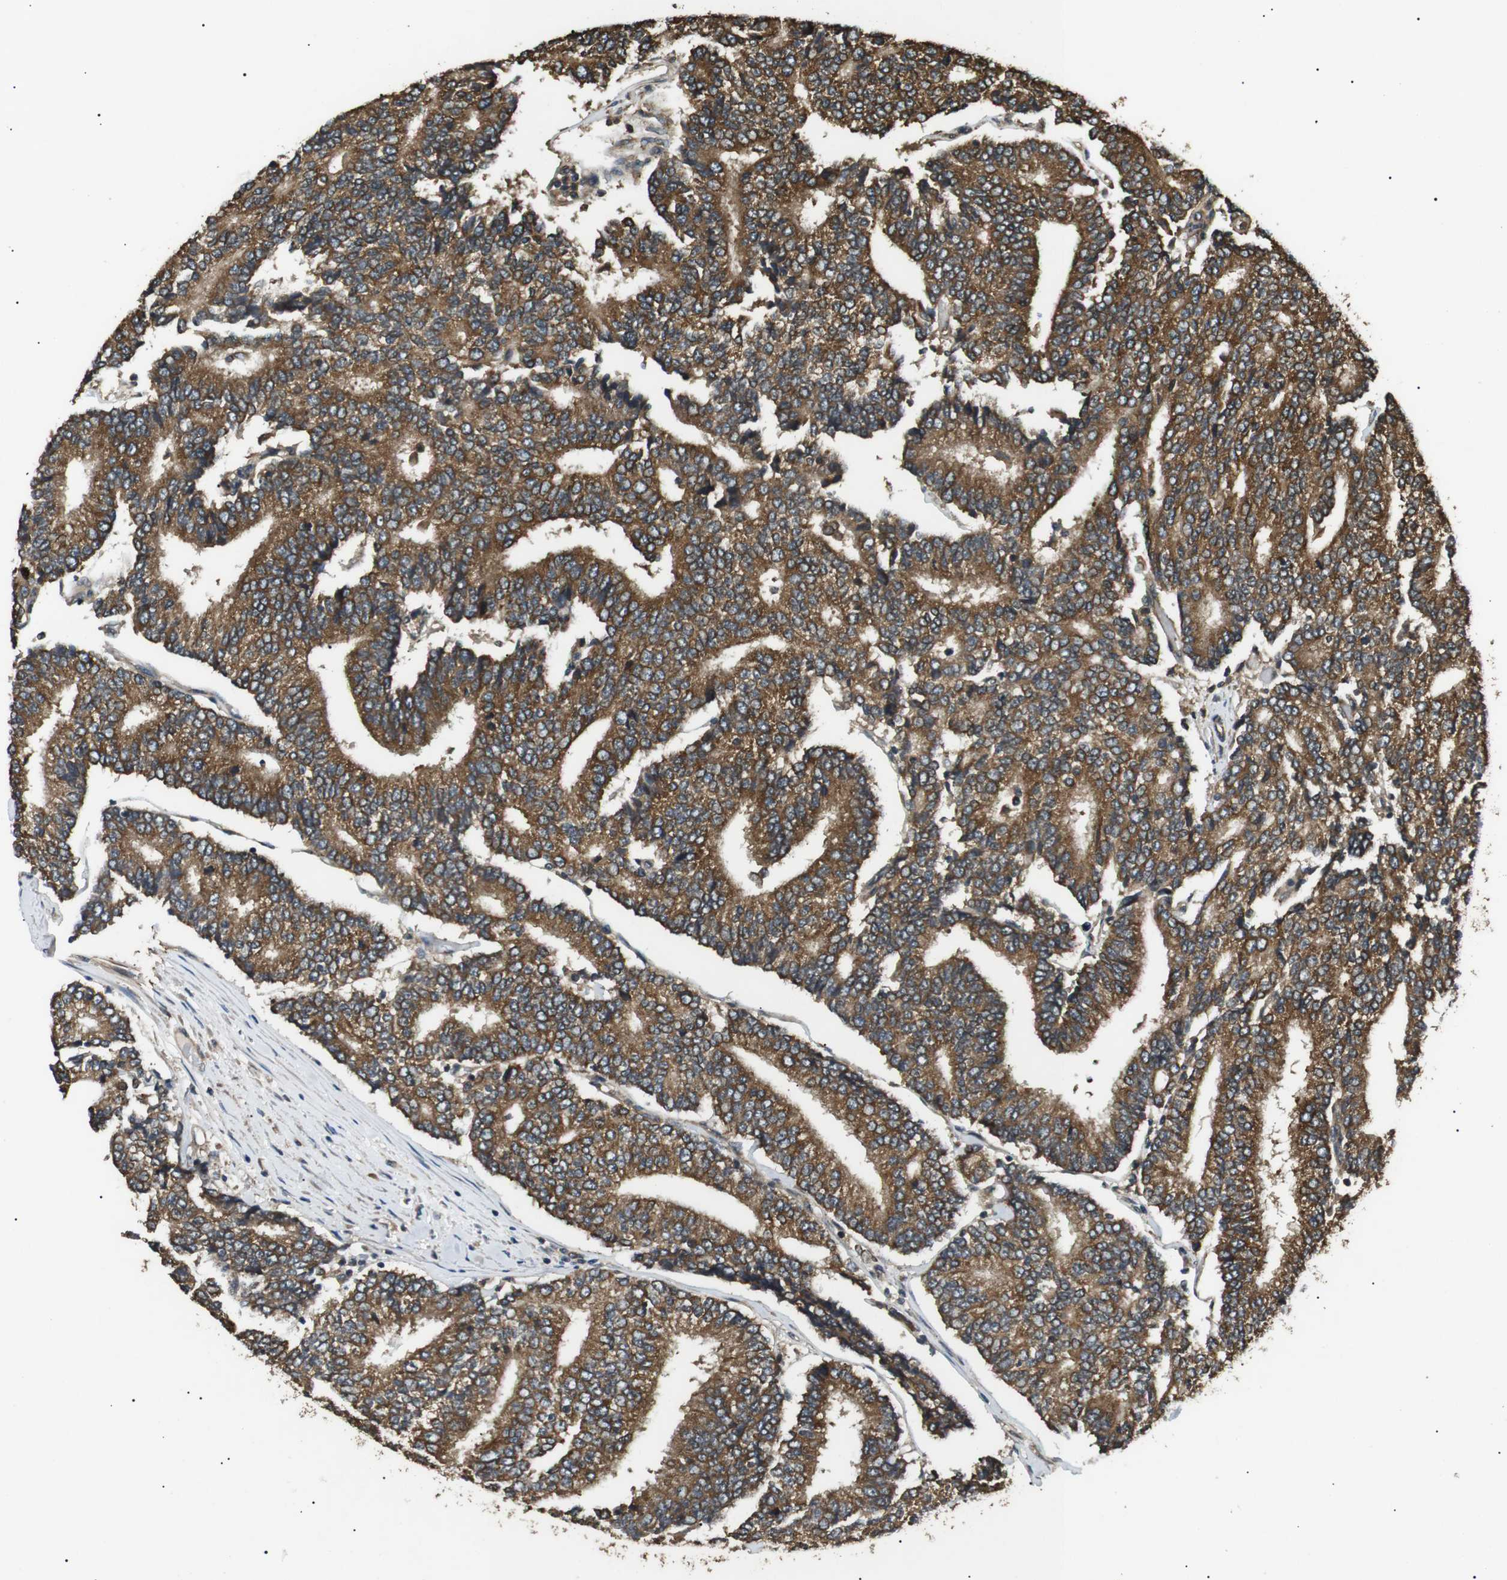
{"staining": {"intensity": "strong", "quantity": ">75%", "location": "cytoplasmic/membranous"}, "tissue": "prostate cancer", "cell_type": "Tumor cells", "image_type": "cancer", "snomed": [{"axis": "morphology", "description": "Normal tissue, NOS"}, {"axis": "morphology", "description": "Adenocarcinoma, High grade"}, {"axis": "topography", "description": "Prostate"}, {"axis": "topography", "description": "Seminal veicle"}], "caption": "A high-resolution micrograph shows immunohistochemistry staining of prostate cancer (adenocarcinoma (high-grade)), which demonstrates strong cytoplasmic/membranous staining in approximately >75% of tumor cells.", "gene": "TBC1D15", "patient": {"sex": "male", "age": 55}}